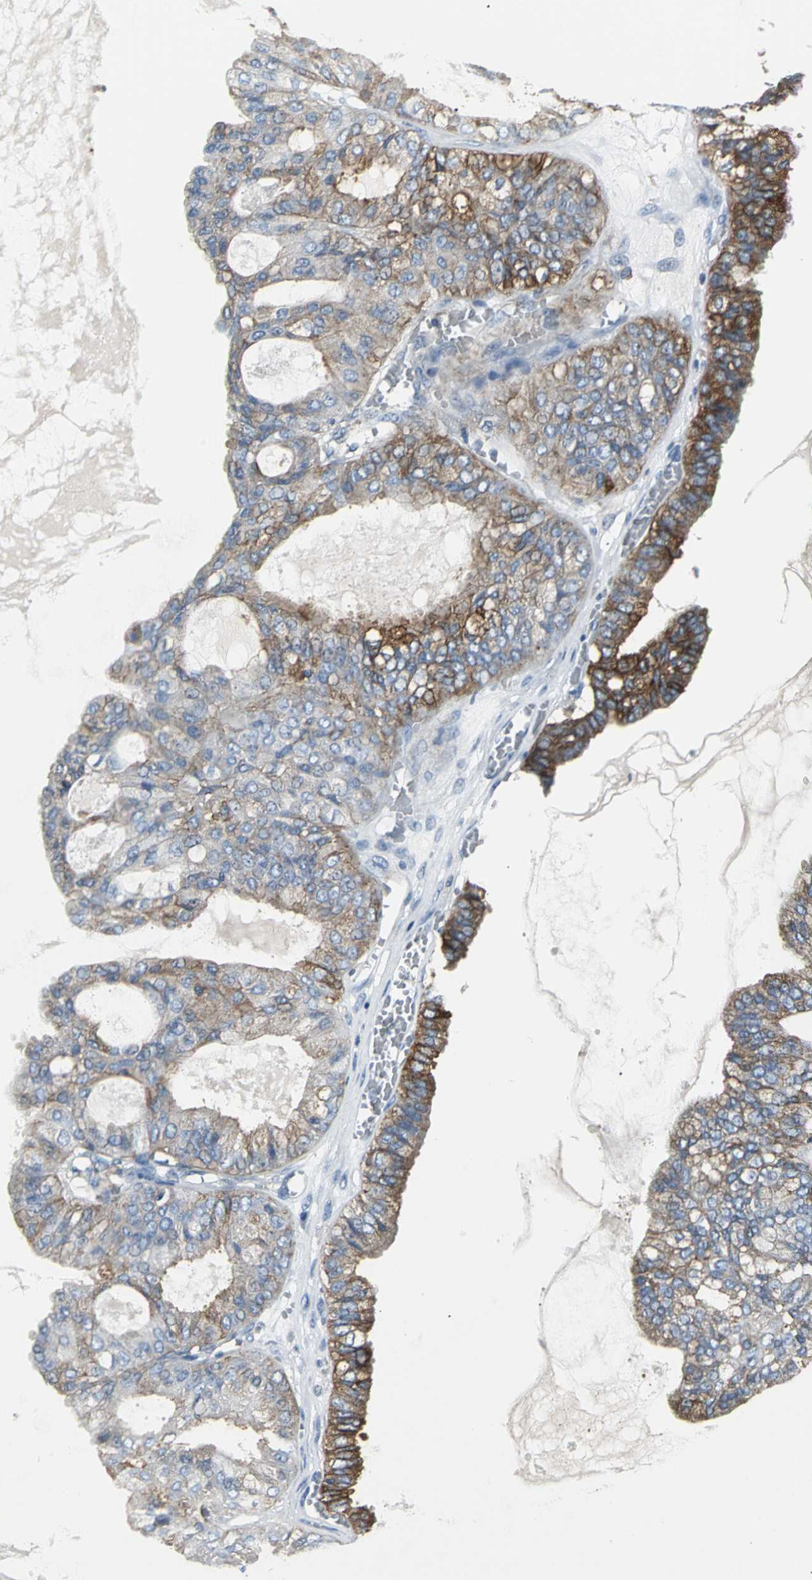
{"staining": {"intensity": "moderate", "quantity": ">75%", "location": "cytoplasmic/membranous"}, "tissue": "ovarian cancer", "cell_type": "Tumor cells", "image_type": "cancer", "snomed": [{"axis": "morphology", "description": "Carcinoma, NOS"}, {"axis": "morphology", "description": "Carcinoma, endometroid"}, {"axis": "topography", "description": "Ovary"}], "caption": "Endometroid carcinoma (ovarian) stained for a protein (brown) displays moderate cytoplasmic/membranous positive staining in approximately >75% of tumor cells.", "gene": "IQGAP2", "patient": {"sex": "female", "age": 50}}